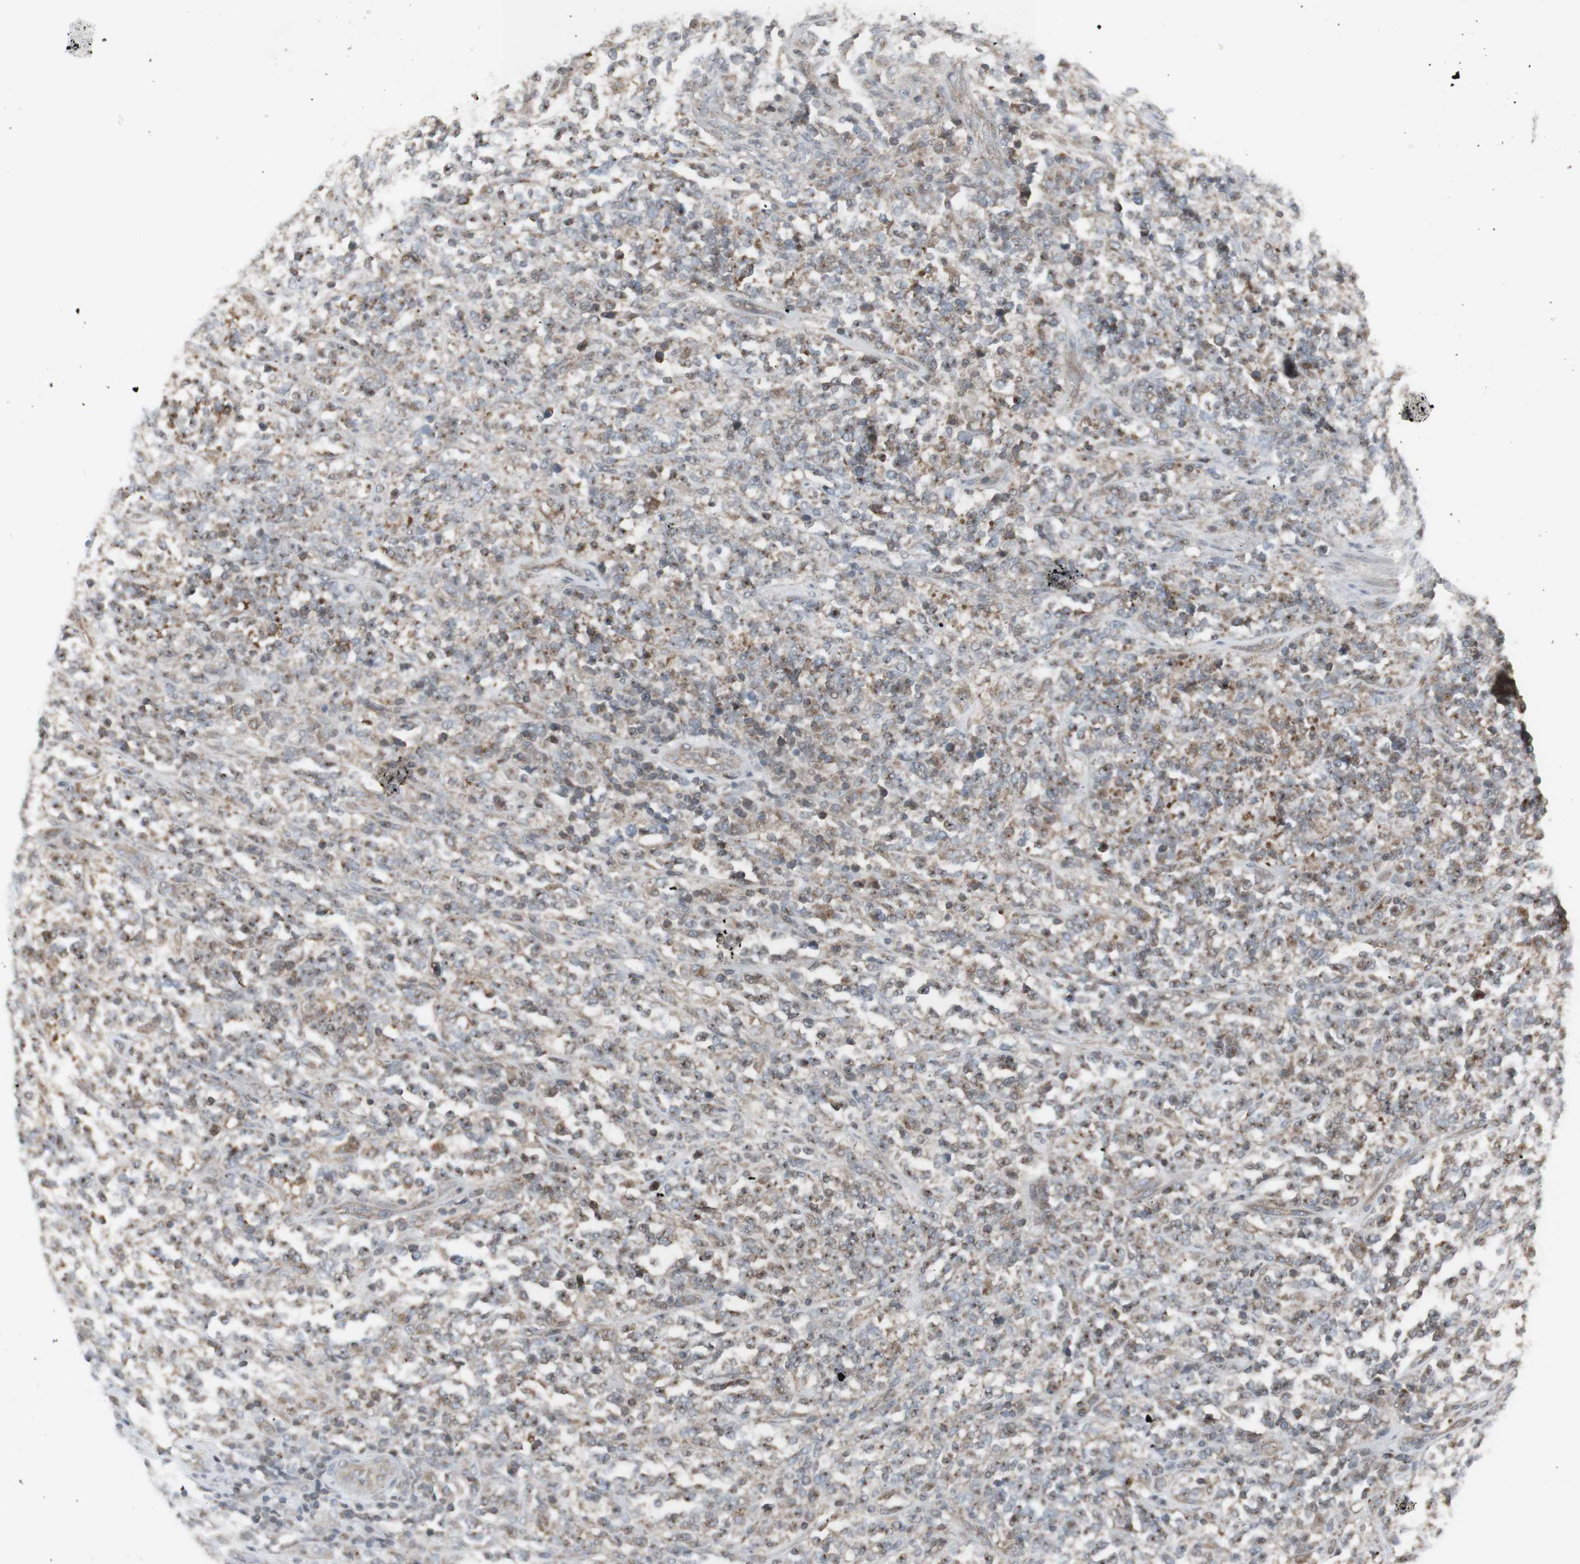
{"staining": {"intensity": "moderate", "quantity": "25%-75%", "location": "cytoplasmic/membranous"}, "tissue": "lymphoma", "cell_type": "Tumor cells", "image_type": "cancer", "snomed": [{"axis": "morphology", "description": "Malignant lymphoma, non-Hodgkin's type, High grade"}, {"axis": "topography", "description": "Soft tissue"}], "caption": "Immunohistochemistry (IHC) (DAB (3,3'-diaminobenzidine)) staining of lymphoma demonstrates moderate cytoplasmic/membranous protein positivity in approximately 25%-75% of tumor cells.", "gene": "GALNT6", "patient": {"sex": "male", "age": 18}}